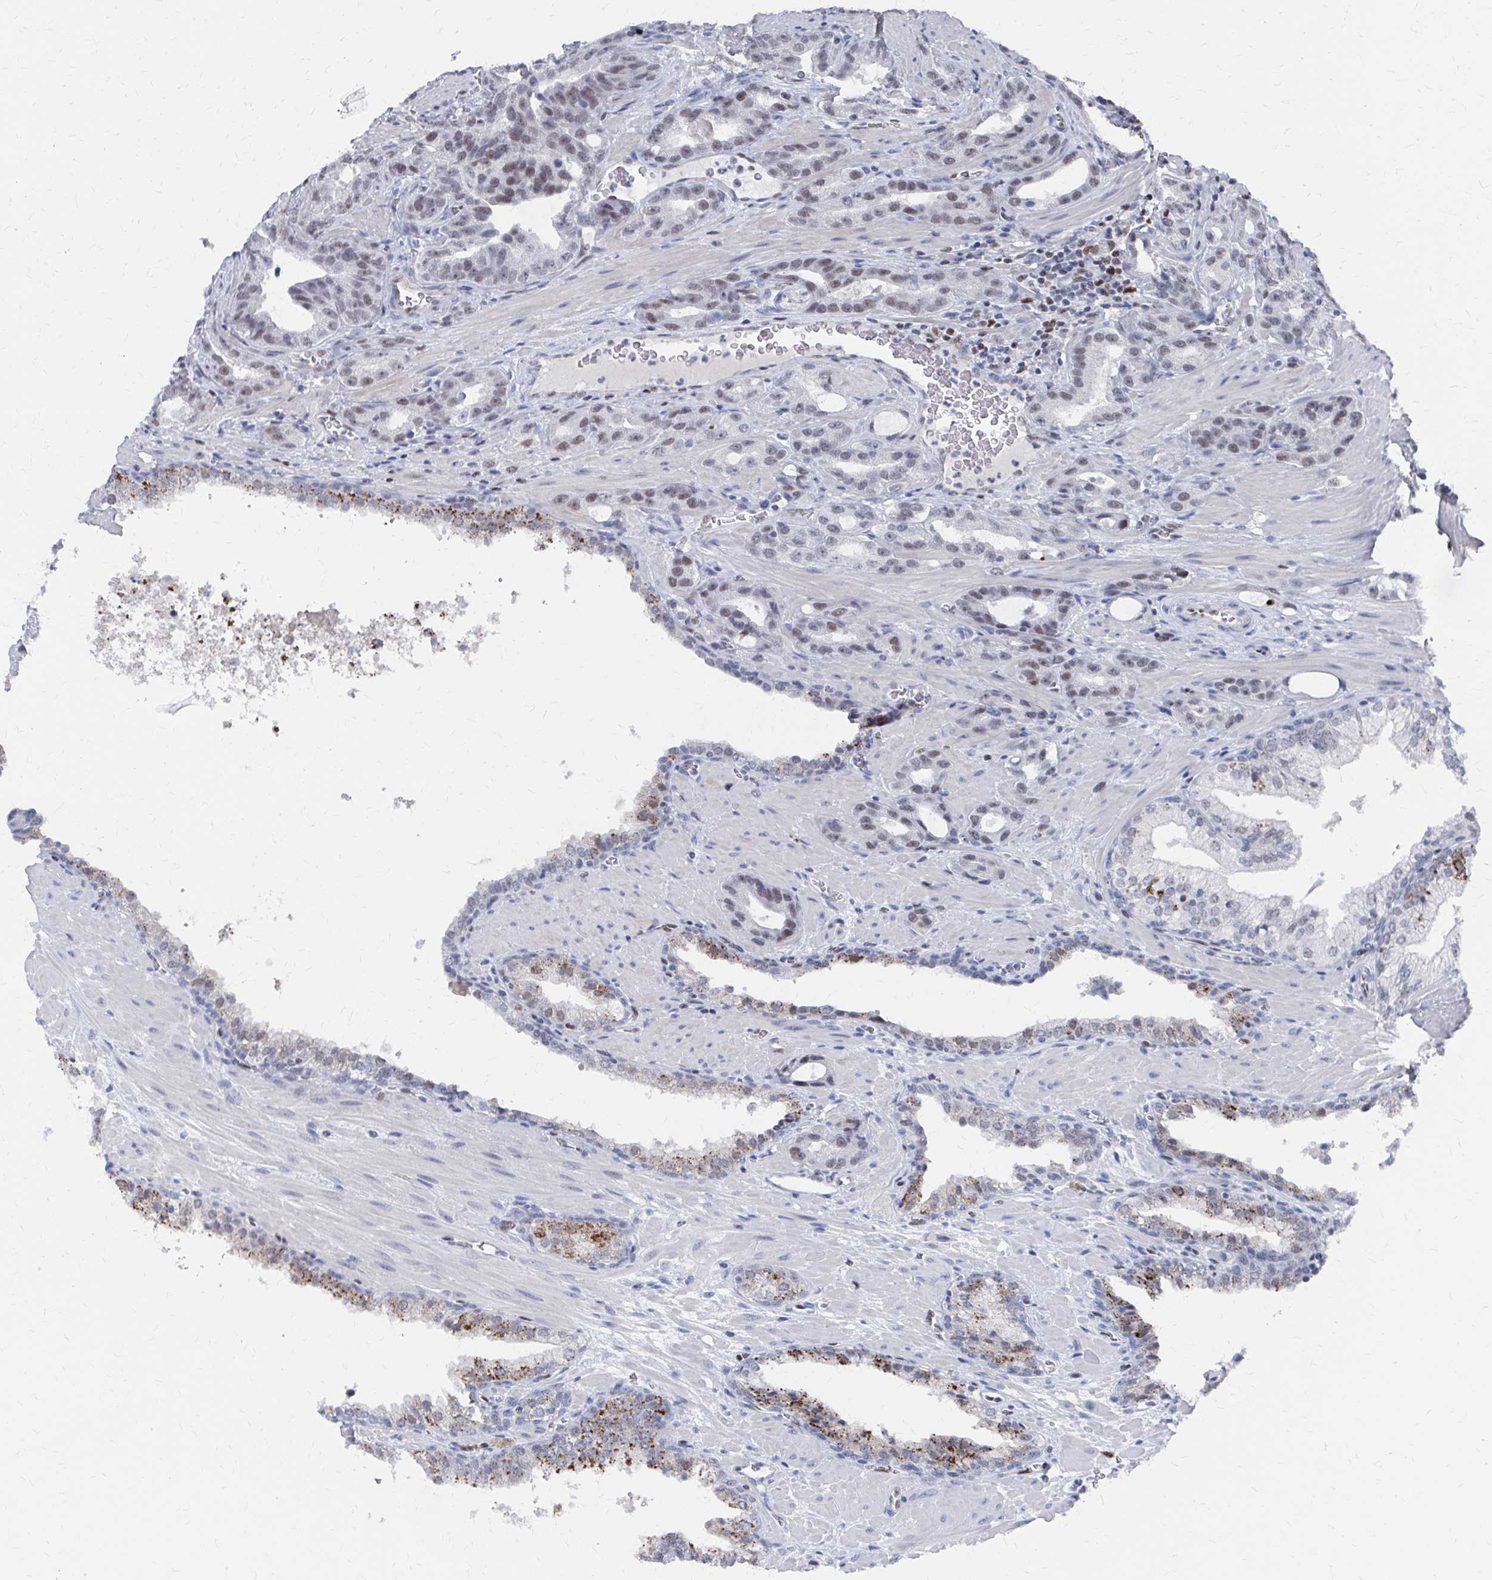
{"staining": {"intensity": "weak", "quantity": ">75%", "location": "nuclear"}, "tissue": "prostate cancer", "cell_type": "Tumor cells", "image_type": "cancer", "snomed": [{"axis": "morphology", "description": "Adenocarcinoma, High grade"}, {"axis": "topography", "description": "Prostate"}], "caption": "High-magnification brightfield microscopy of prostate cancer (high-grade adenocarcinoma) stained with DAB (brown) and counterstained with hematoxylin (blue). tumor cells exhibit weak nuclear staining is present in about>75% of cells.", "gene": "CDIN1", "patient": {"sex": "male", "age": 65}}